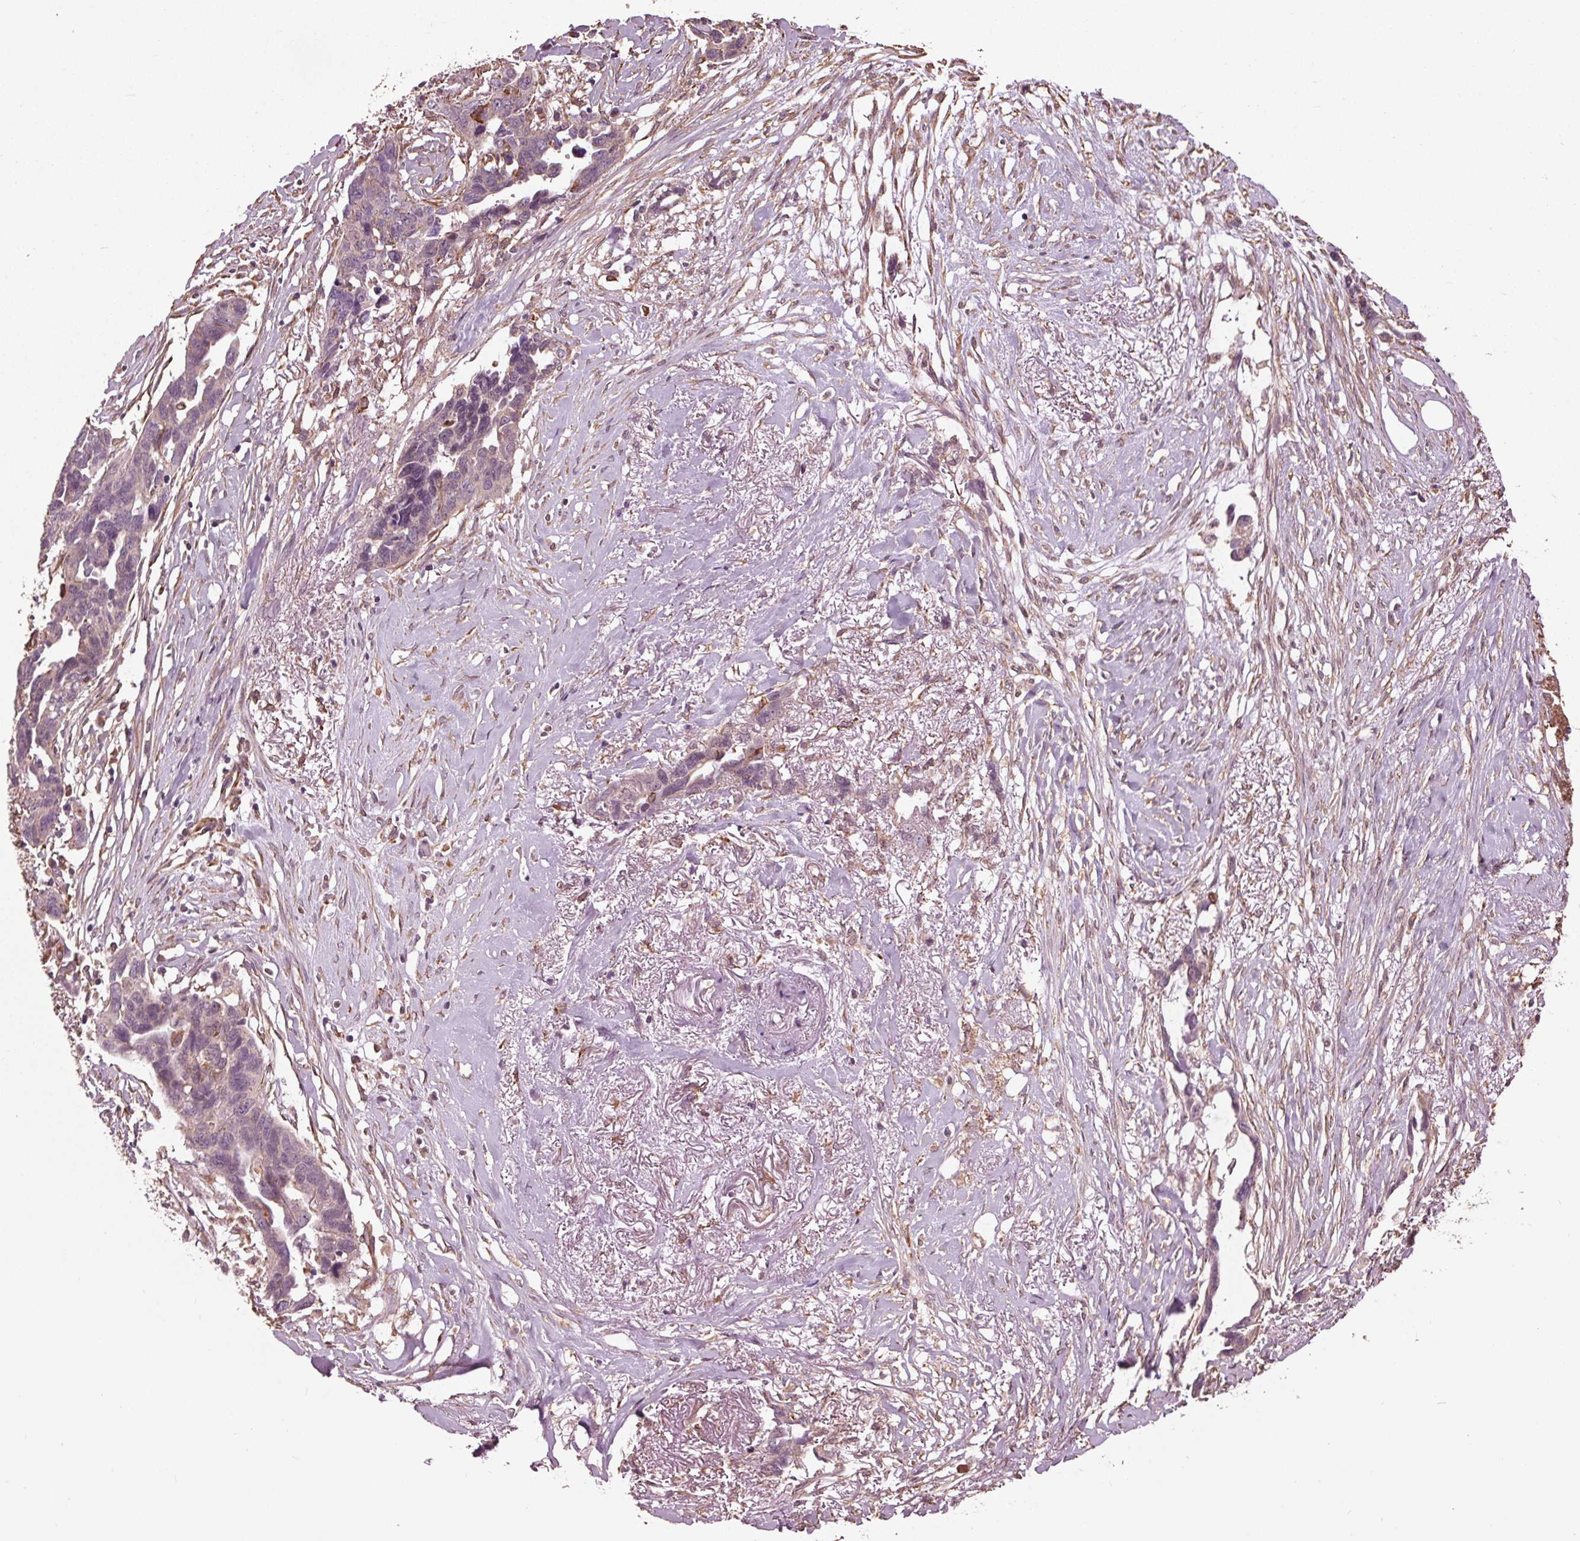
{"staining": {"intensity": "negative", "quantity": "none", "location": "none"}, "tissue": "ovarian cancer", "cell_type": "Tumor cells", "image_type": "cancer", "snomed": [{"axis": "morphology", "description": "Cystadenocarcinoma, serous, NOS"}, {"axis": "topography", "description": "Ovary"}], "caption": "This is an IHC histopathology image of human ovarian cancer. There is no staining in tumor cells.", "gene": "RNPEP", "patient": {"sex": "female", "age": 69}}